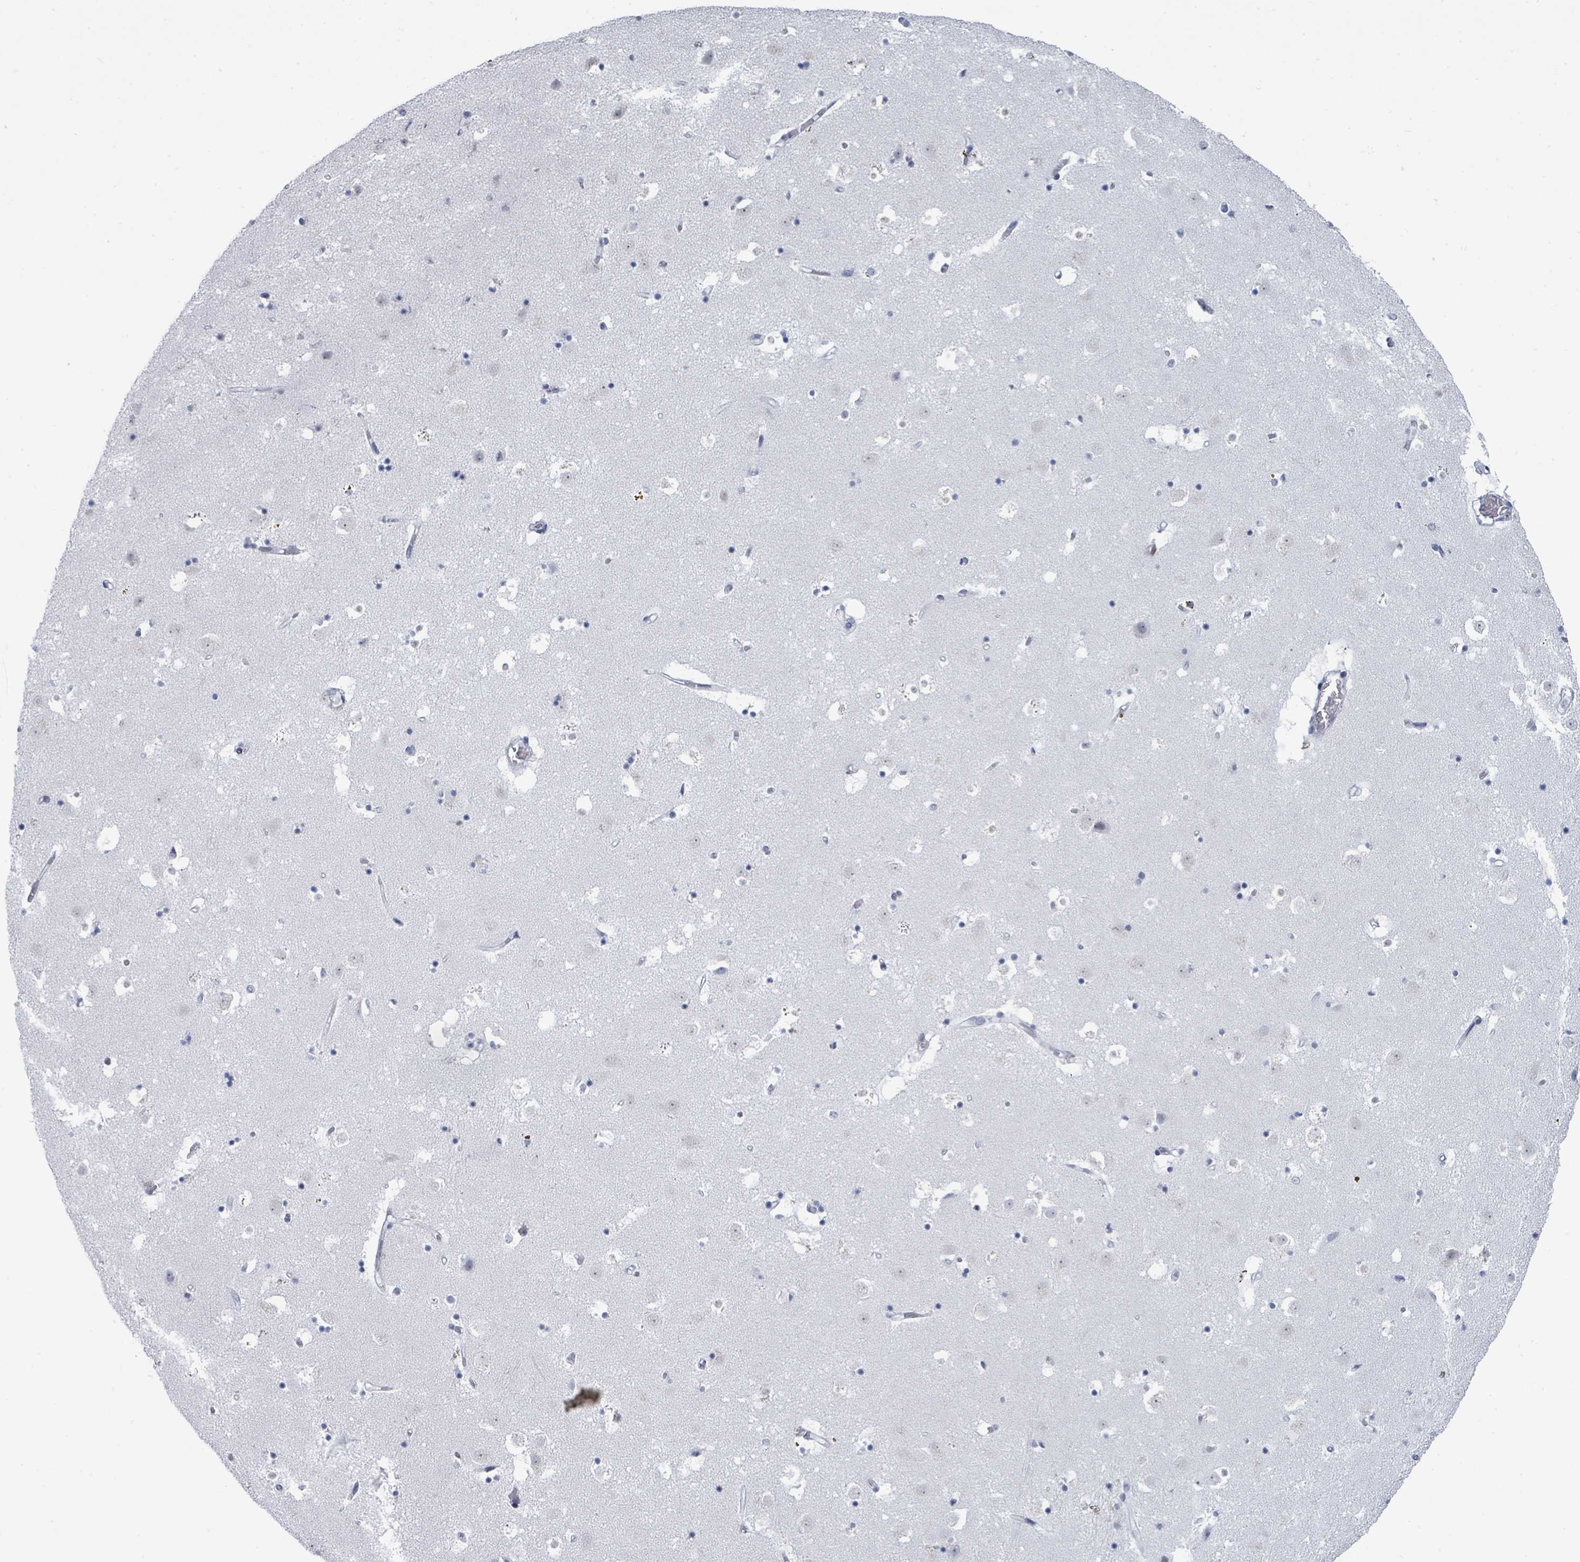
{"staining": {"intensity": "negative", "quantity": "none", "location": "none"}, "tissue": "caudate", "cell_type": "Glial cells", "image_type": "normal", "snomed": [{"axis": "morphology", "description": "Normal tissue, NOS"}, {"axis": "topography", "description": "Lateral ventricle wall"}], "caption": "Immunohistochemical staining of normal human caudate demonstrates no significant staining in glial cells.", "gene": "CT45A10", "patient": {"sex": "male", "age": 58}}